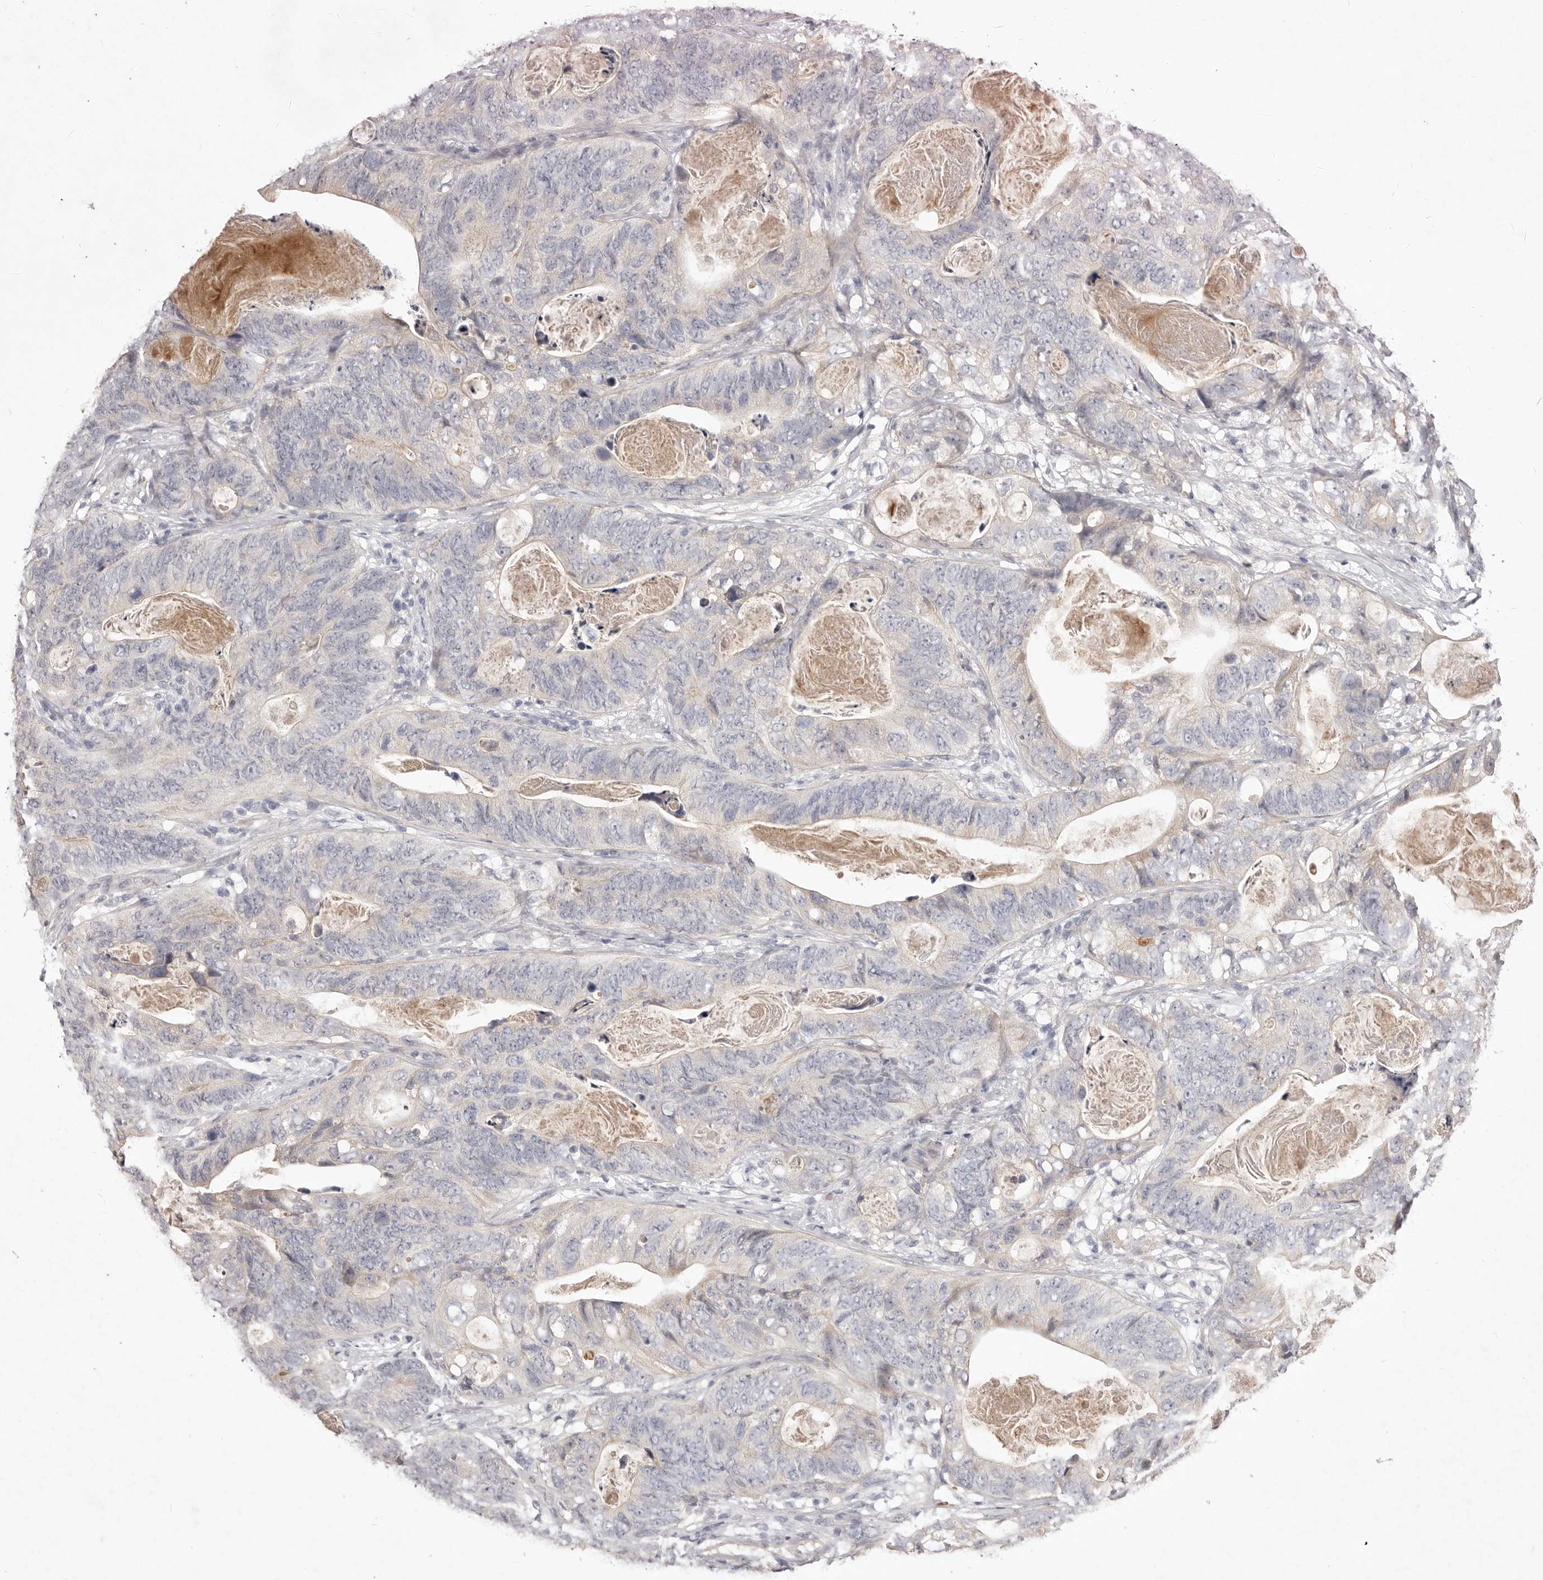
{"staining": {"intensity": "negative", "quantity": "none", "location": "none"}, "tissue": "stomach cancer", "cell_type": "Tumor cells", "image_type": "cancer", "snomed": [{"axis": "morphology", "description": "Normal tissue, NOS"}, {"axis": "morphology", "description": "Adenocarcinoma, NOS"}, {"axis": "topography", "description": "Stomach"}], "caption": "Tumor cells are negative for protein expression in human stomach cancer.", "gene": "GARNL3", "patient": {"sex": "female", "age": 89}}